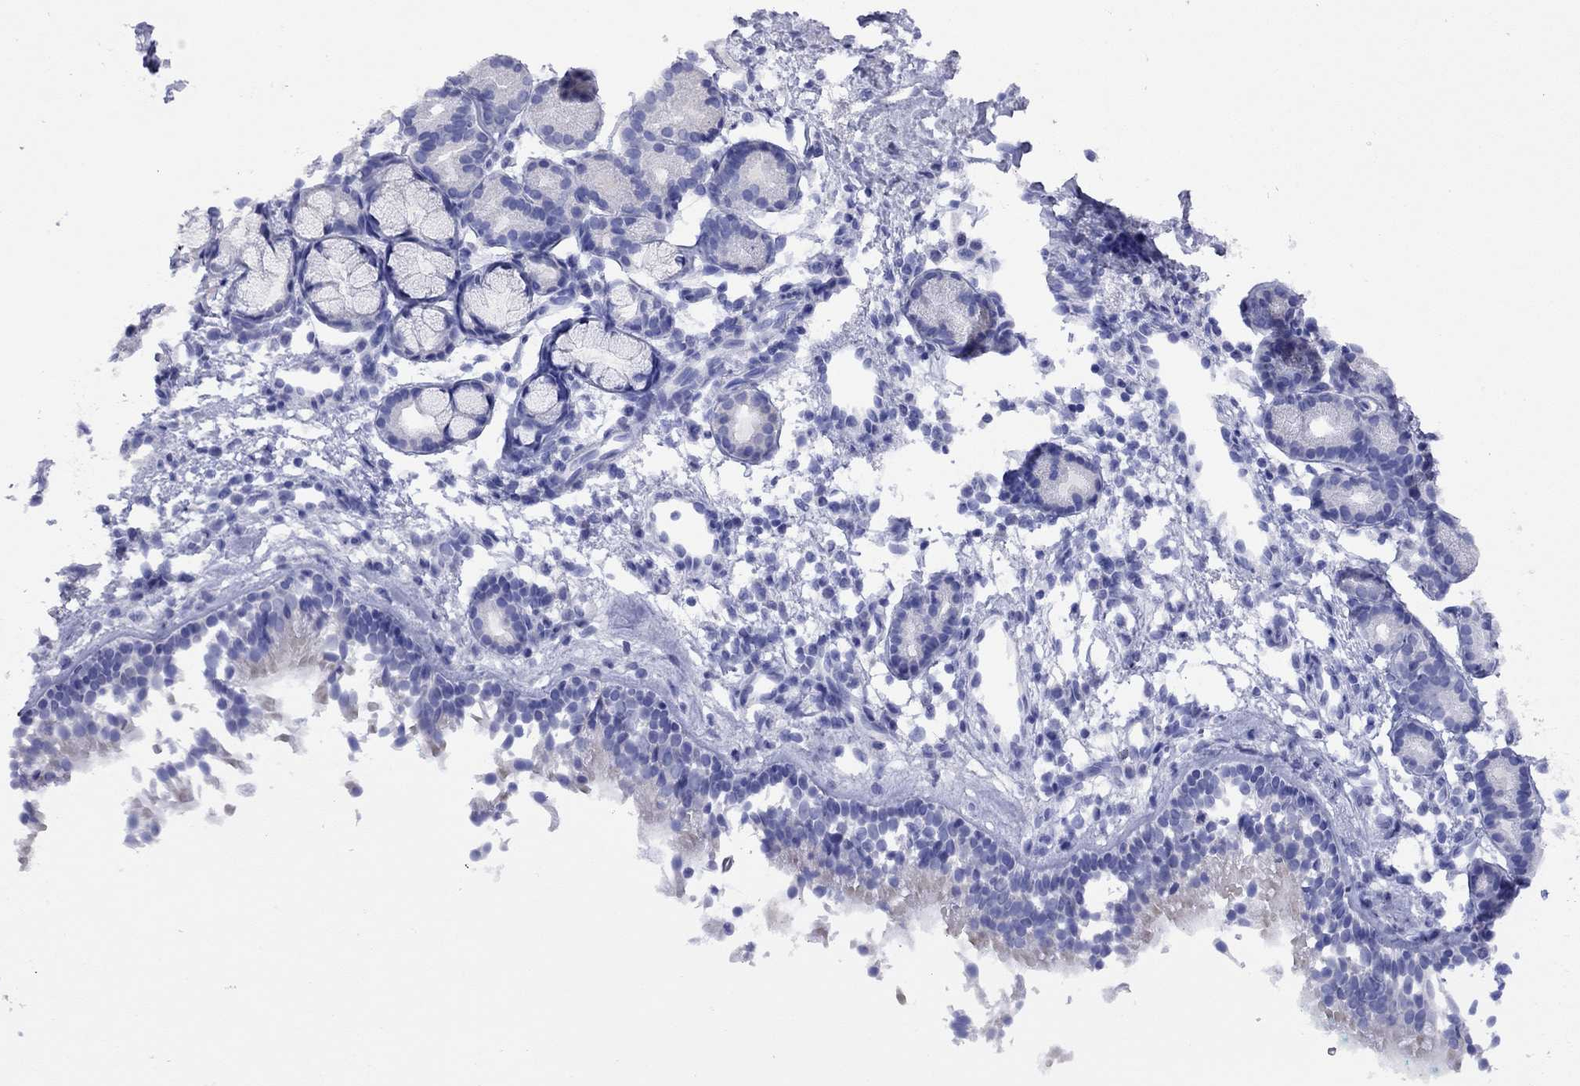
{"staining": {"intensity": "negative", "quantity": "none", "location": "none"}, "tissue": "nasopharynx", "cell_type": "Respiratory epithelial cells", "image_type": "normal", "snomed": [{"axis": "morphology", "description": "Normal tissue, NOS"}, {"axis": "topography", "description": "Nasopharynx"}], "caption": "The photomicrograph demonstrates no staining of respiratory epithelial cells in normal nasopharynx.", "gene": "FIGLA", "patient": {"sex": "male", "age": 58}}